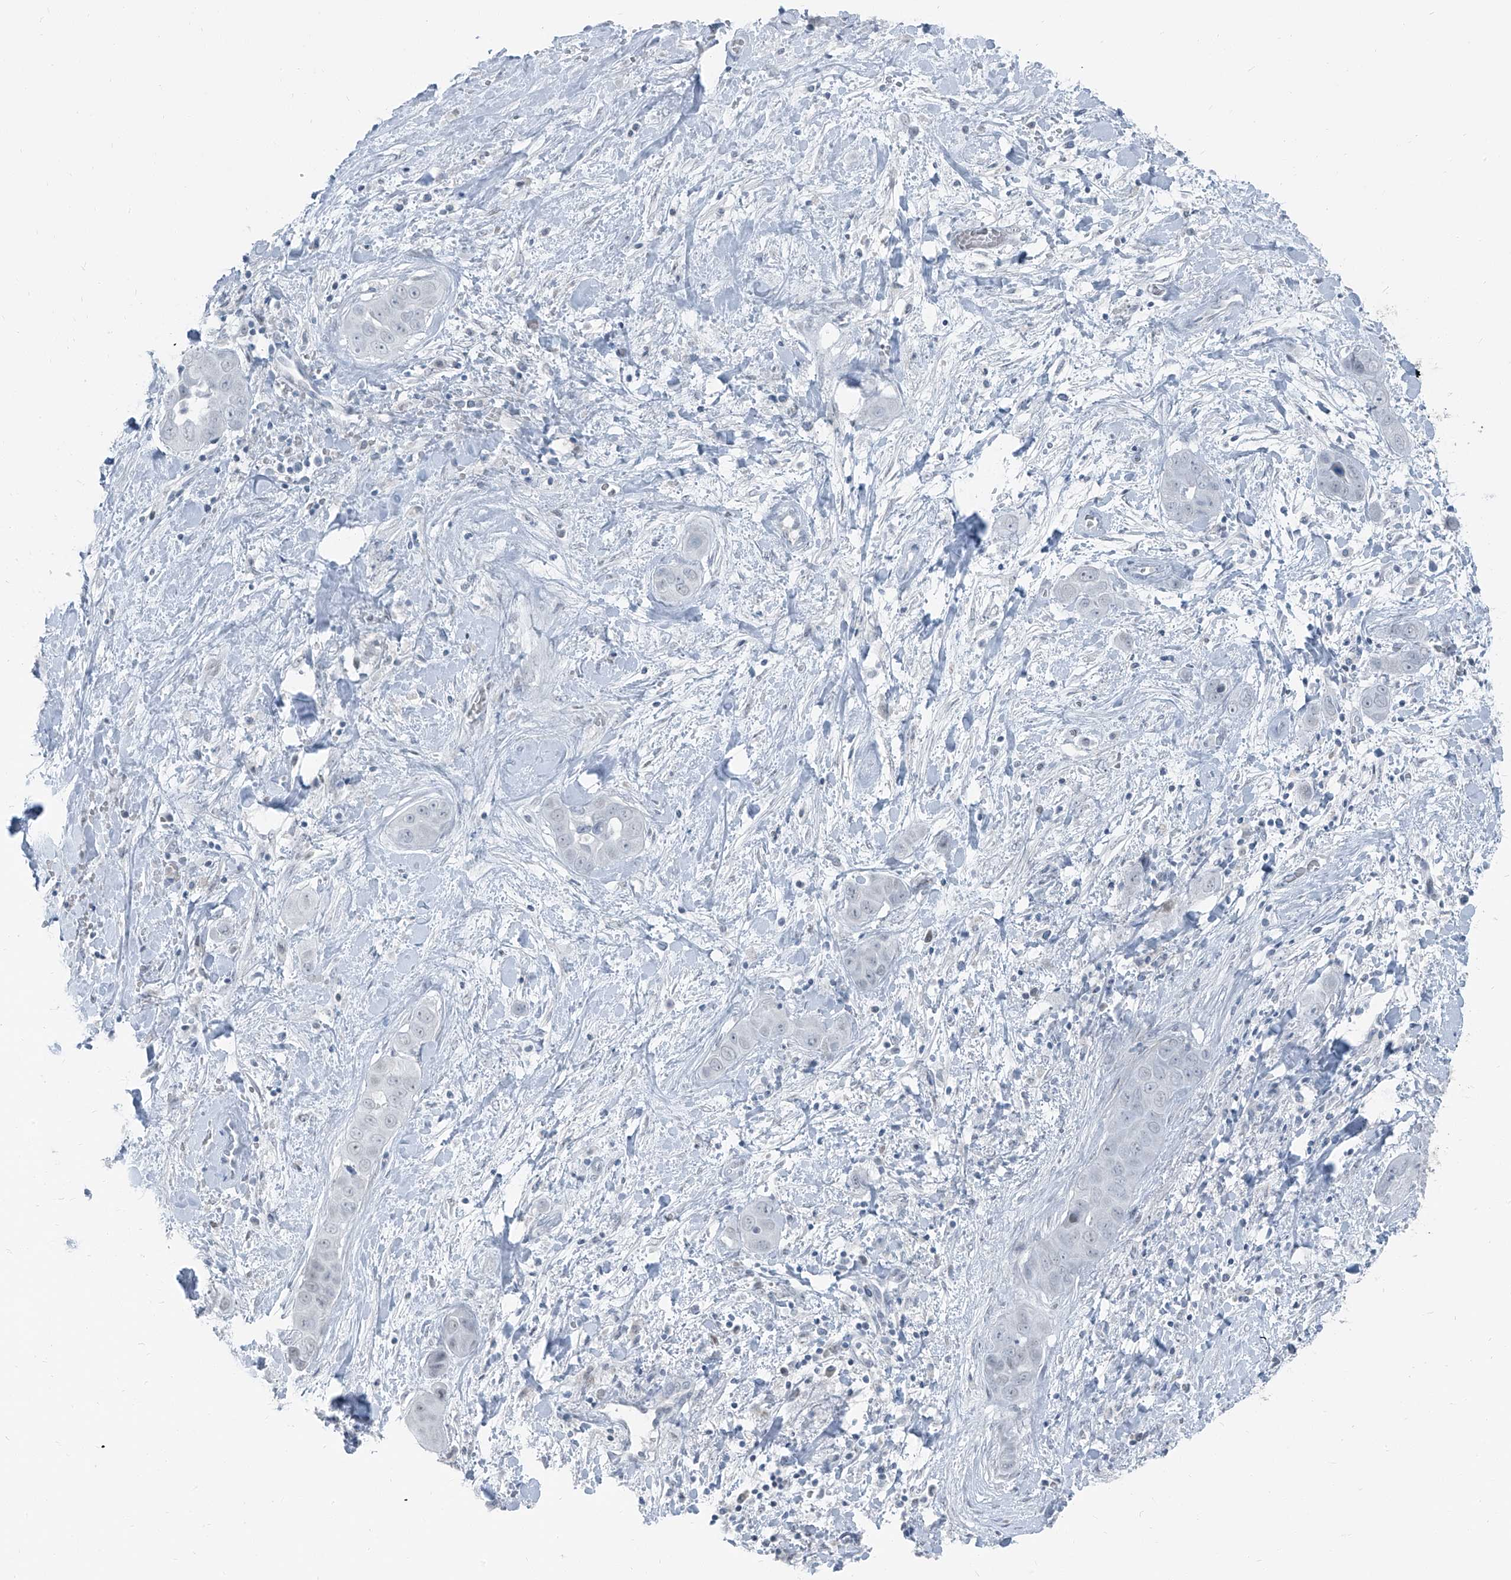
{"staining": {"intensity": "negative", "quantity": "none", "location": "none"}, "tissue": "liver cancer", "cell_type": "Tumor cells", "image_type": "cancer", "snomed": [{"axis": "morphology", "description": "Cholangiocarcinoma"}, {"axis": "topography", "description": "Liver"}], "caption": "Immunohistochemistry (IHC) image of human cholangiocarcinoma (liver) stained for a protein (brown), which shows no expression in tumor cells.", "gene": "RGN", "patient": {"sex": "female", "age": 52}}